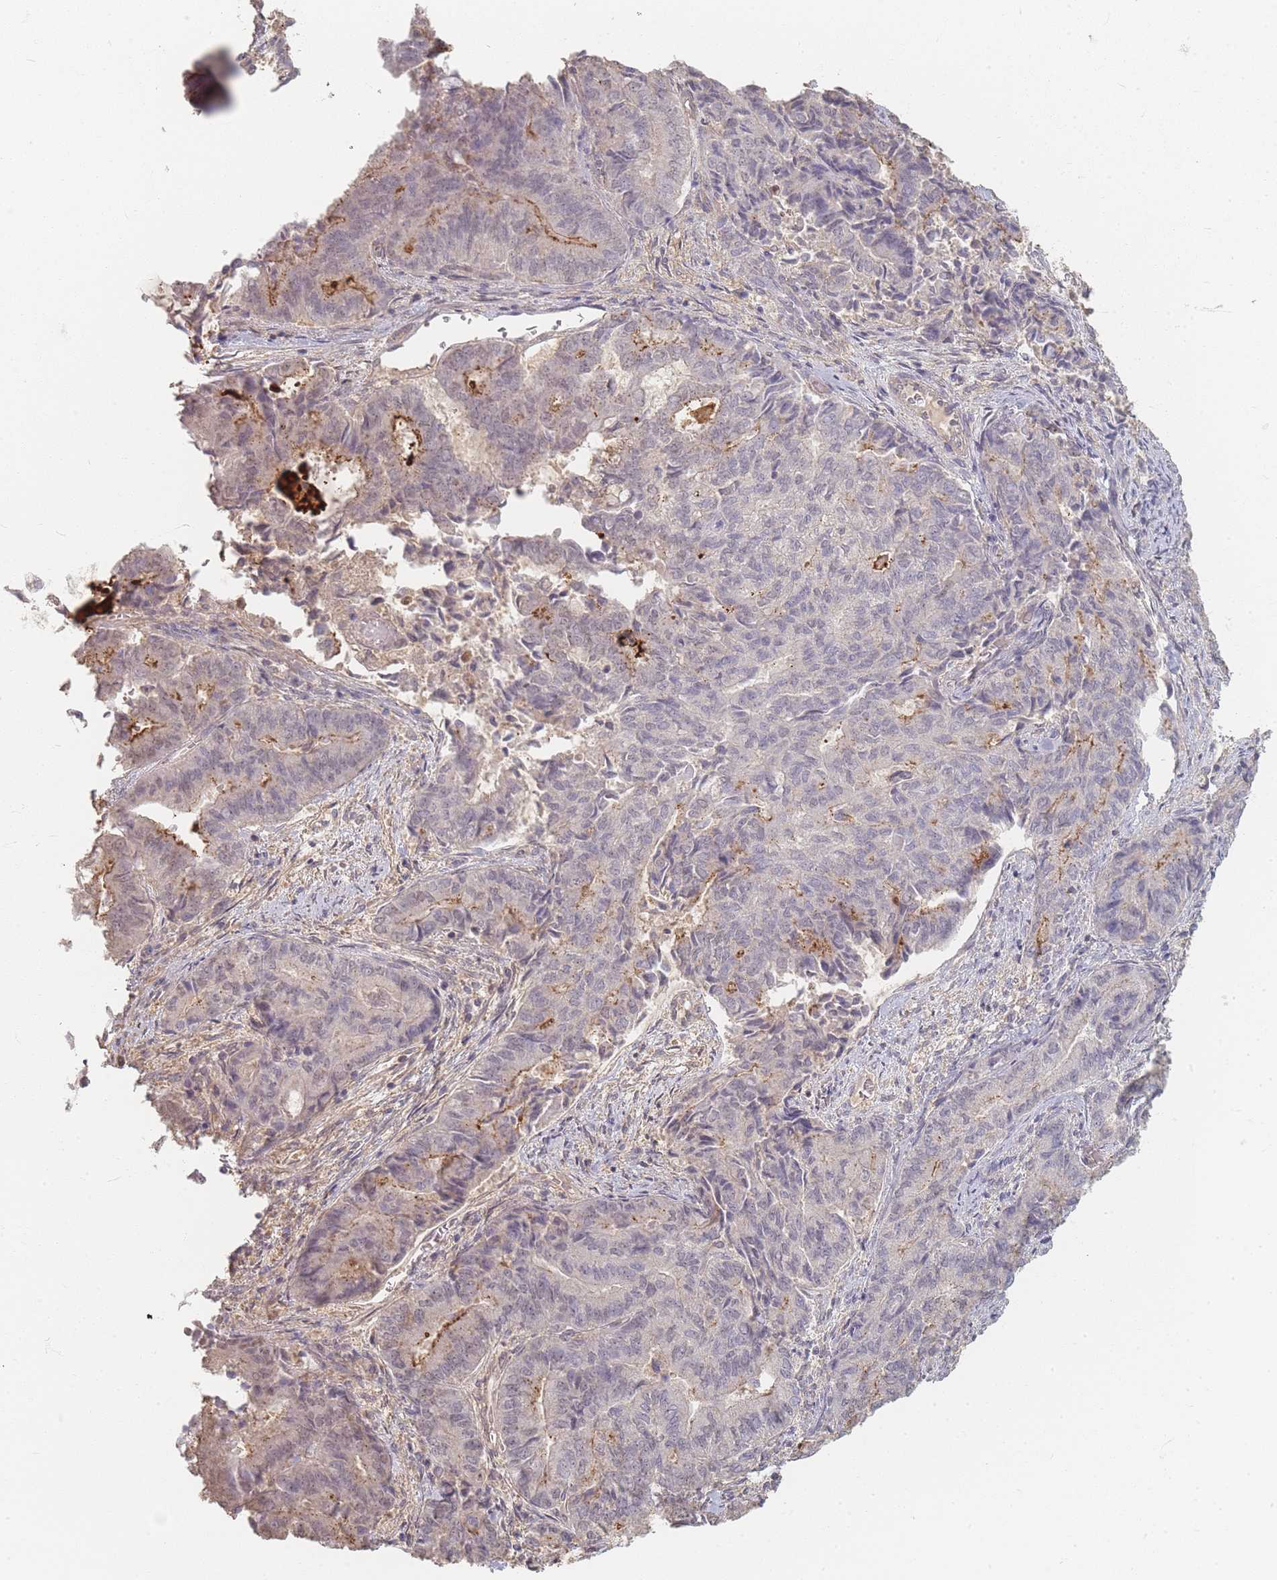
{"staining": {"intensity": "moderate", "quantity": "<25%", "location": "cytoplasmic/membranous"}, "tissue": "endometrial cancer", "cell_type": "Tumor cells", "image_type": "cancer", "snomed": [{"axis": "morphology", "description": "Adenocarcinoma, NOS"}, {"axis": "topography", "description": "Endometrium"}], "caption": "A high-resolution photomicrograph shows immunohistochemistry (IHC) staining of endometrial cancer, which demonstrates moderate cytoplasmic/membranous expression in approximately <25% of tumor cells.", "gene": "RFTN1", "patient": {"sex": "female", "age": 80}}